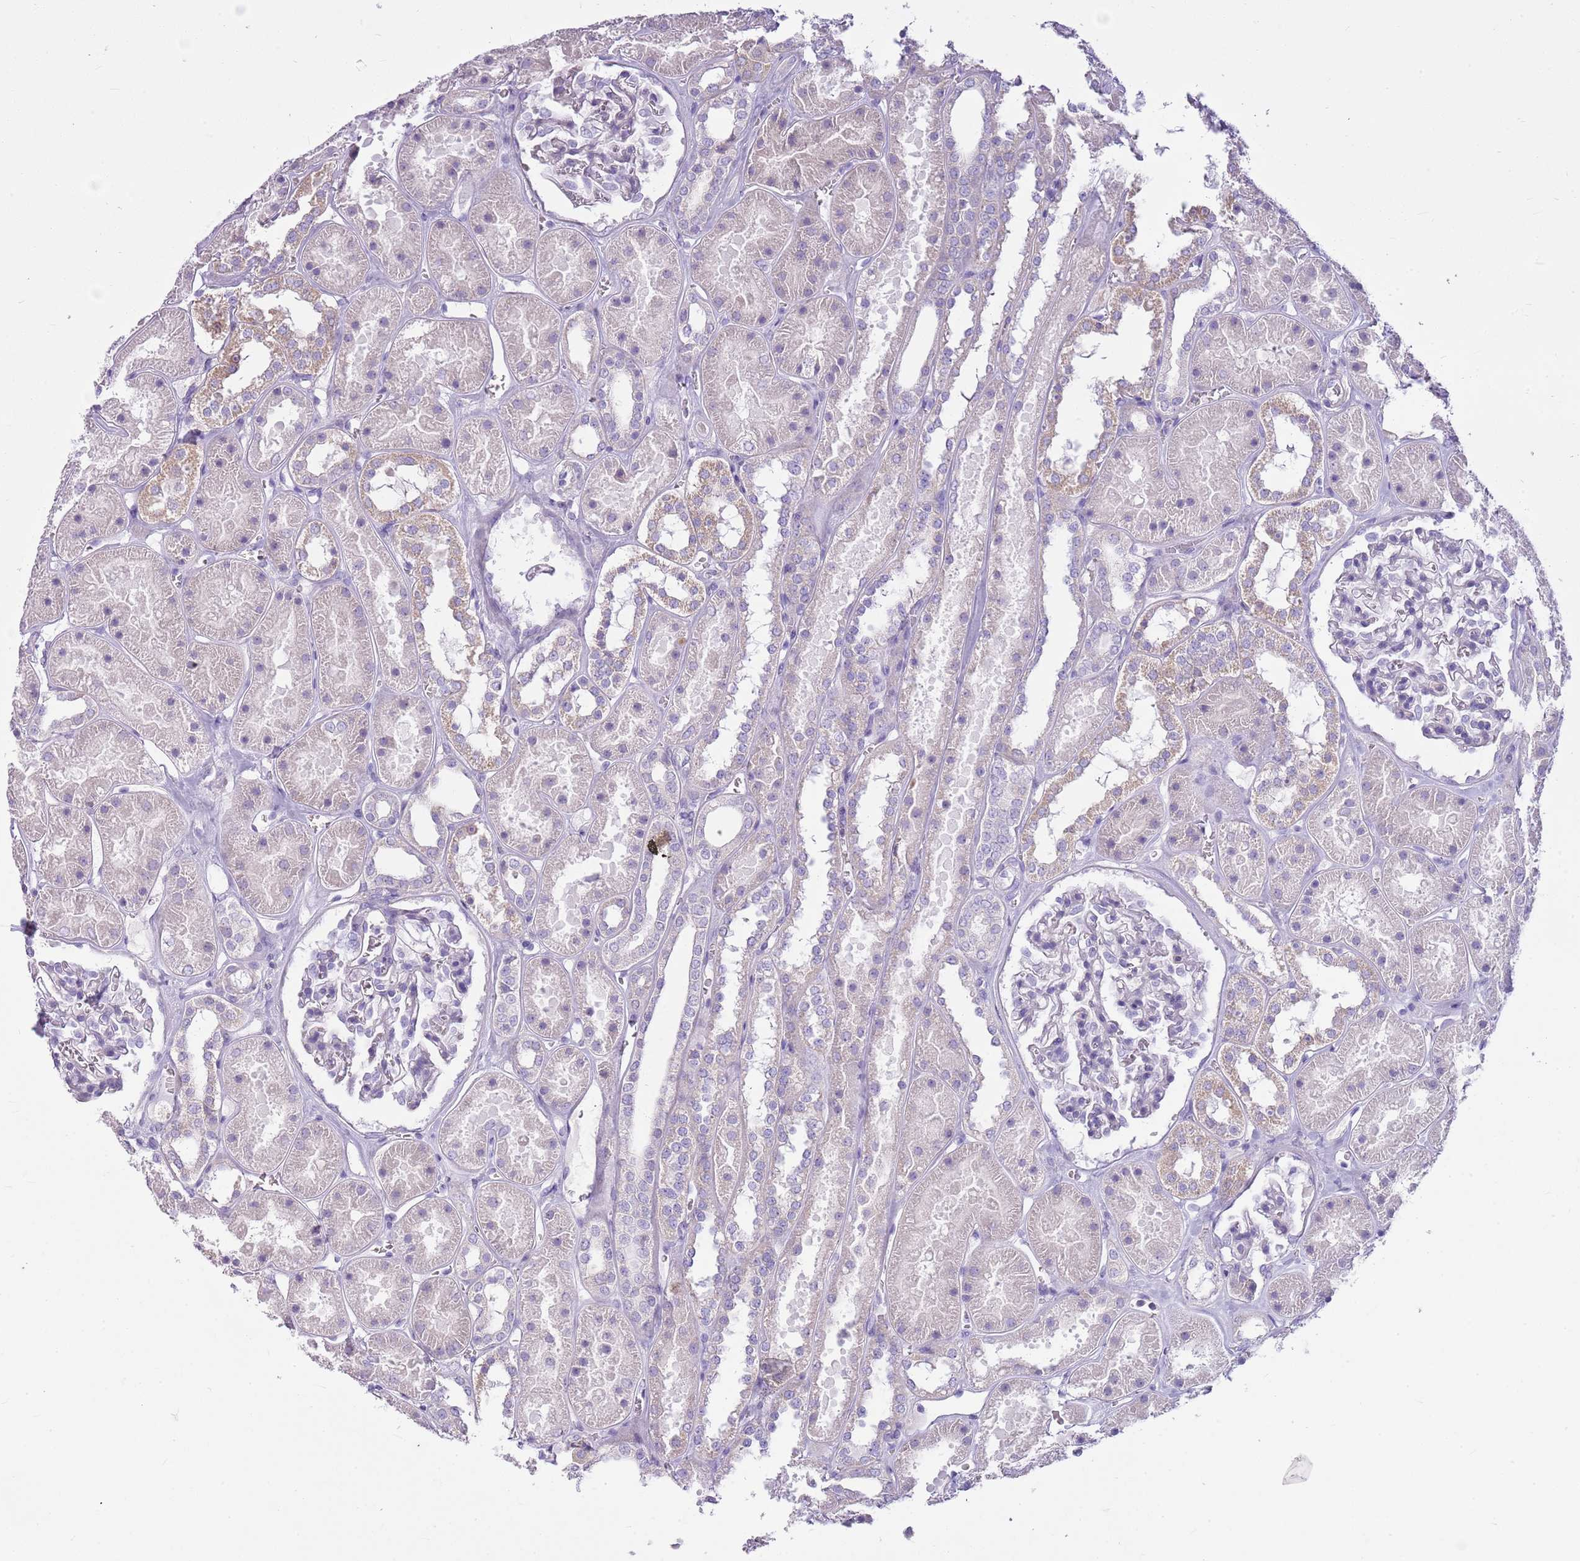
{"staining": {"intensity": "negative", "quantity": "none", "location": "none"}, "tissue": "kidney", "cell_type": "Cells in glomeruli", "image_type": "normal", "snomed": [{"axis": "morphology", "description": "Normal tissue, NOS"}, {"axis": "topography", "description": "Kidney"}], "caption": "Immunohistochemistry of benign kidney shows no staining in cells in glomeruli.", "gene": "CNPPD1", "patient": {"sex": "female", "age": 41}}